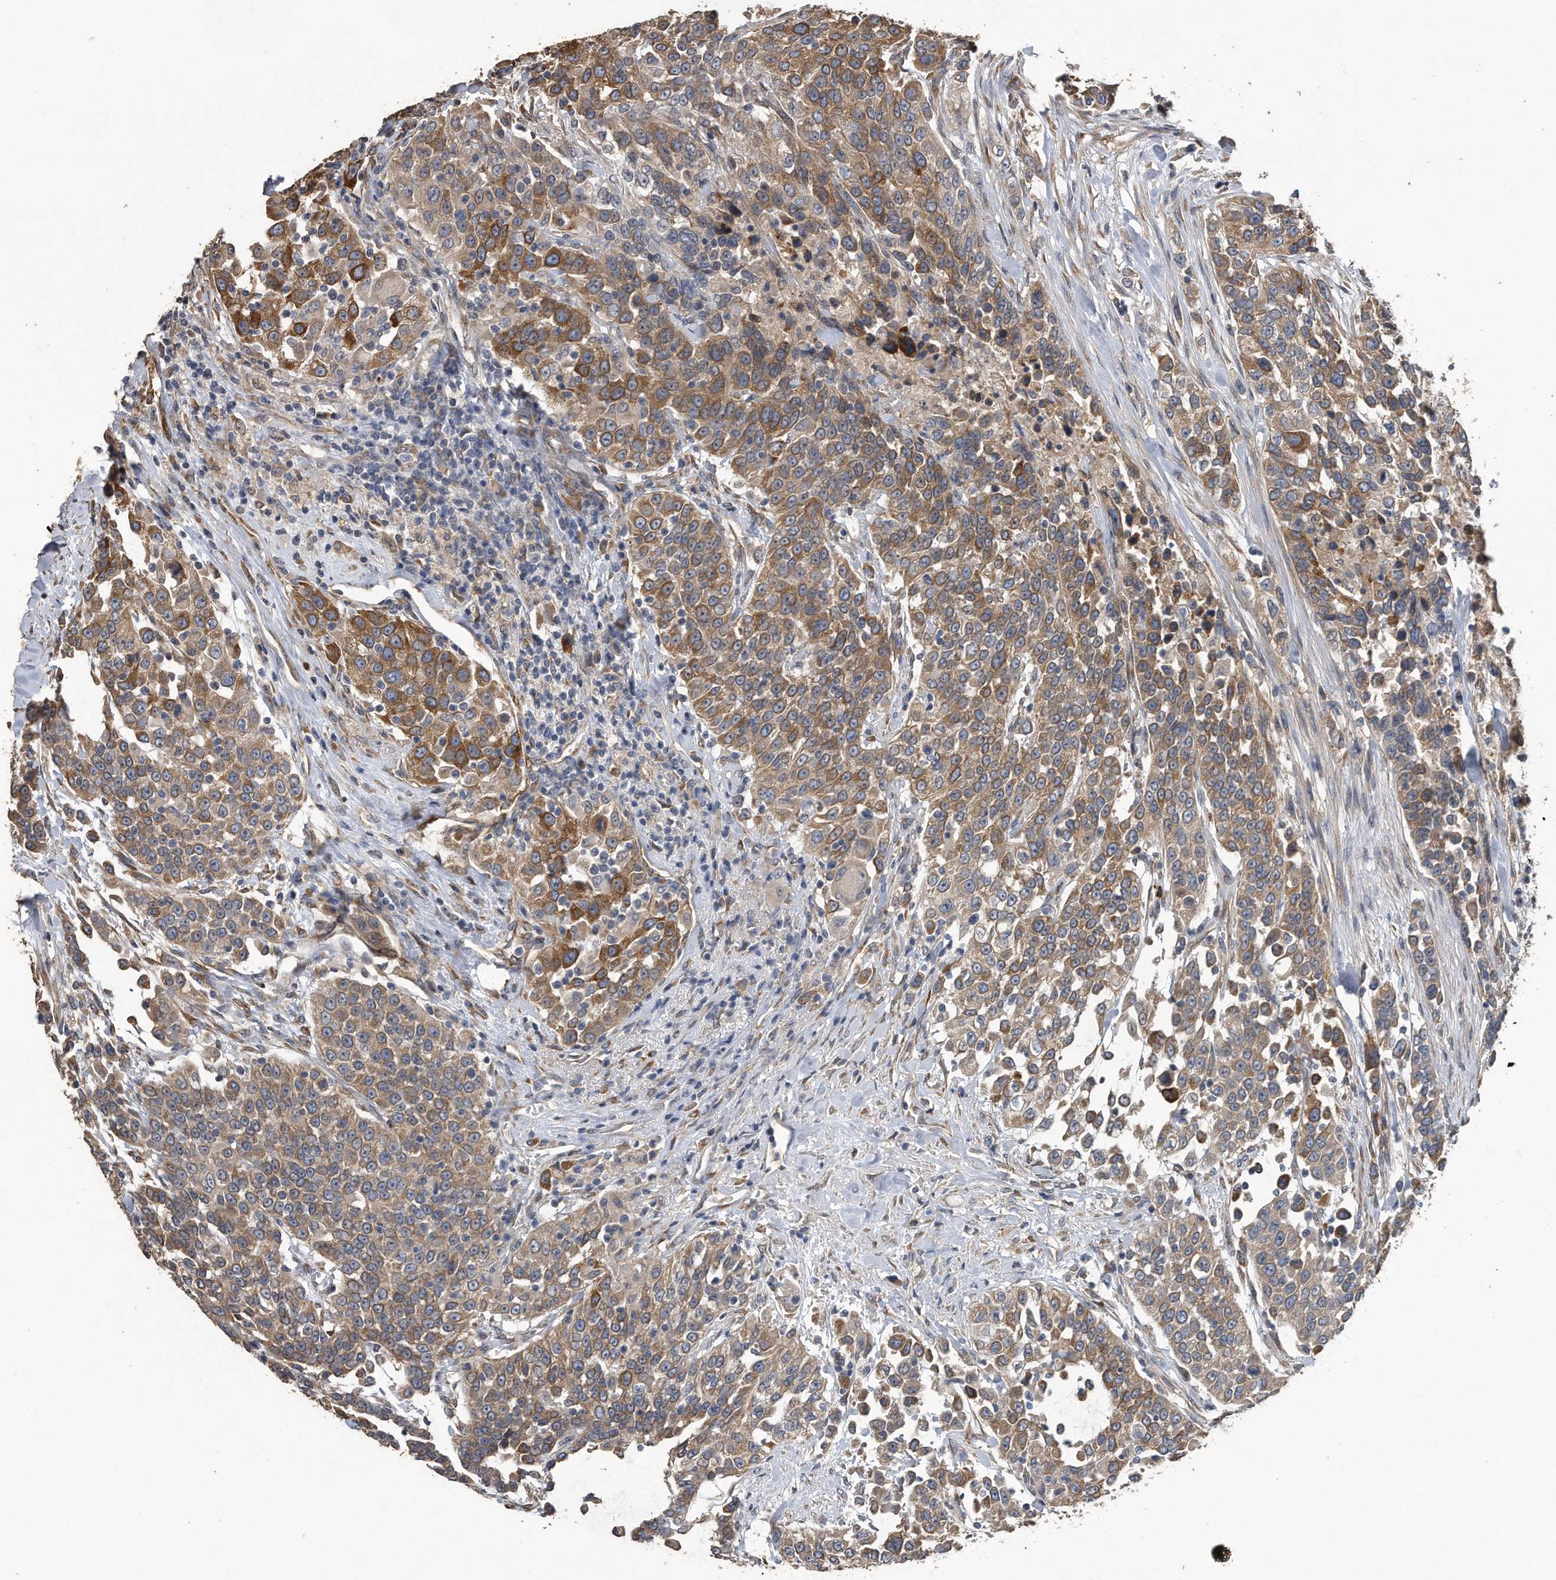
{"staining": {"intensity": "moderate", "quantity": ">75%", "location": "cytoplasmic/membranous"}, "tissue": "urothelial cancer", "cell_type": "Tumor cells", "image_type": "cancer", "snomed": [{"axis": "morphology", "description": "Urothelial carcinoma, High grade"}, {"axis": "topography", "description": "Urinary bladder"}], "caption": "Immunohistochemistry photomicrograph of urothelial cancer stained for a protein (brown), which reveals medium levels of moderate cytoplasmic/membranous expression in approximately >75% of tumor cells.", "gene": "PCLO", "patient": {"sex": "female", "age": 80}}